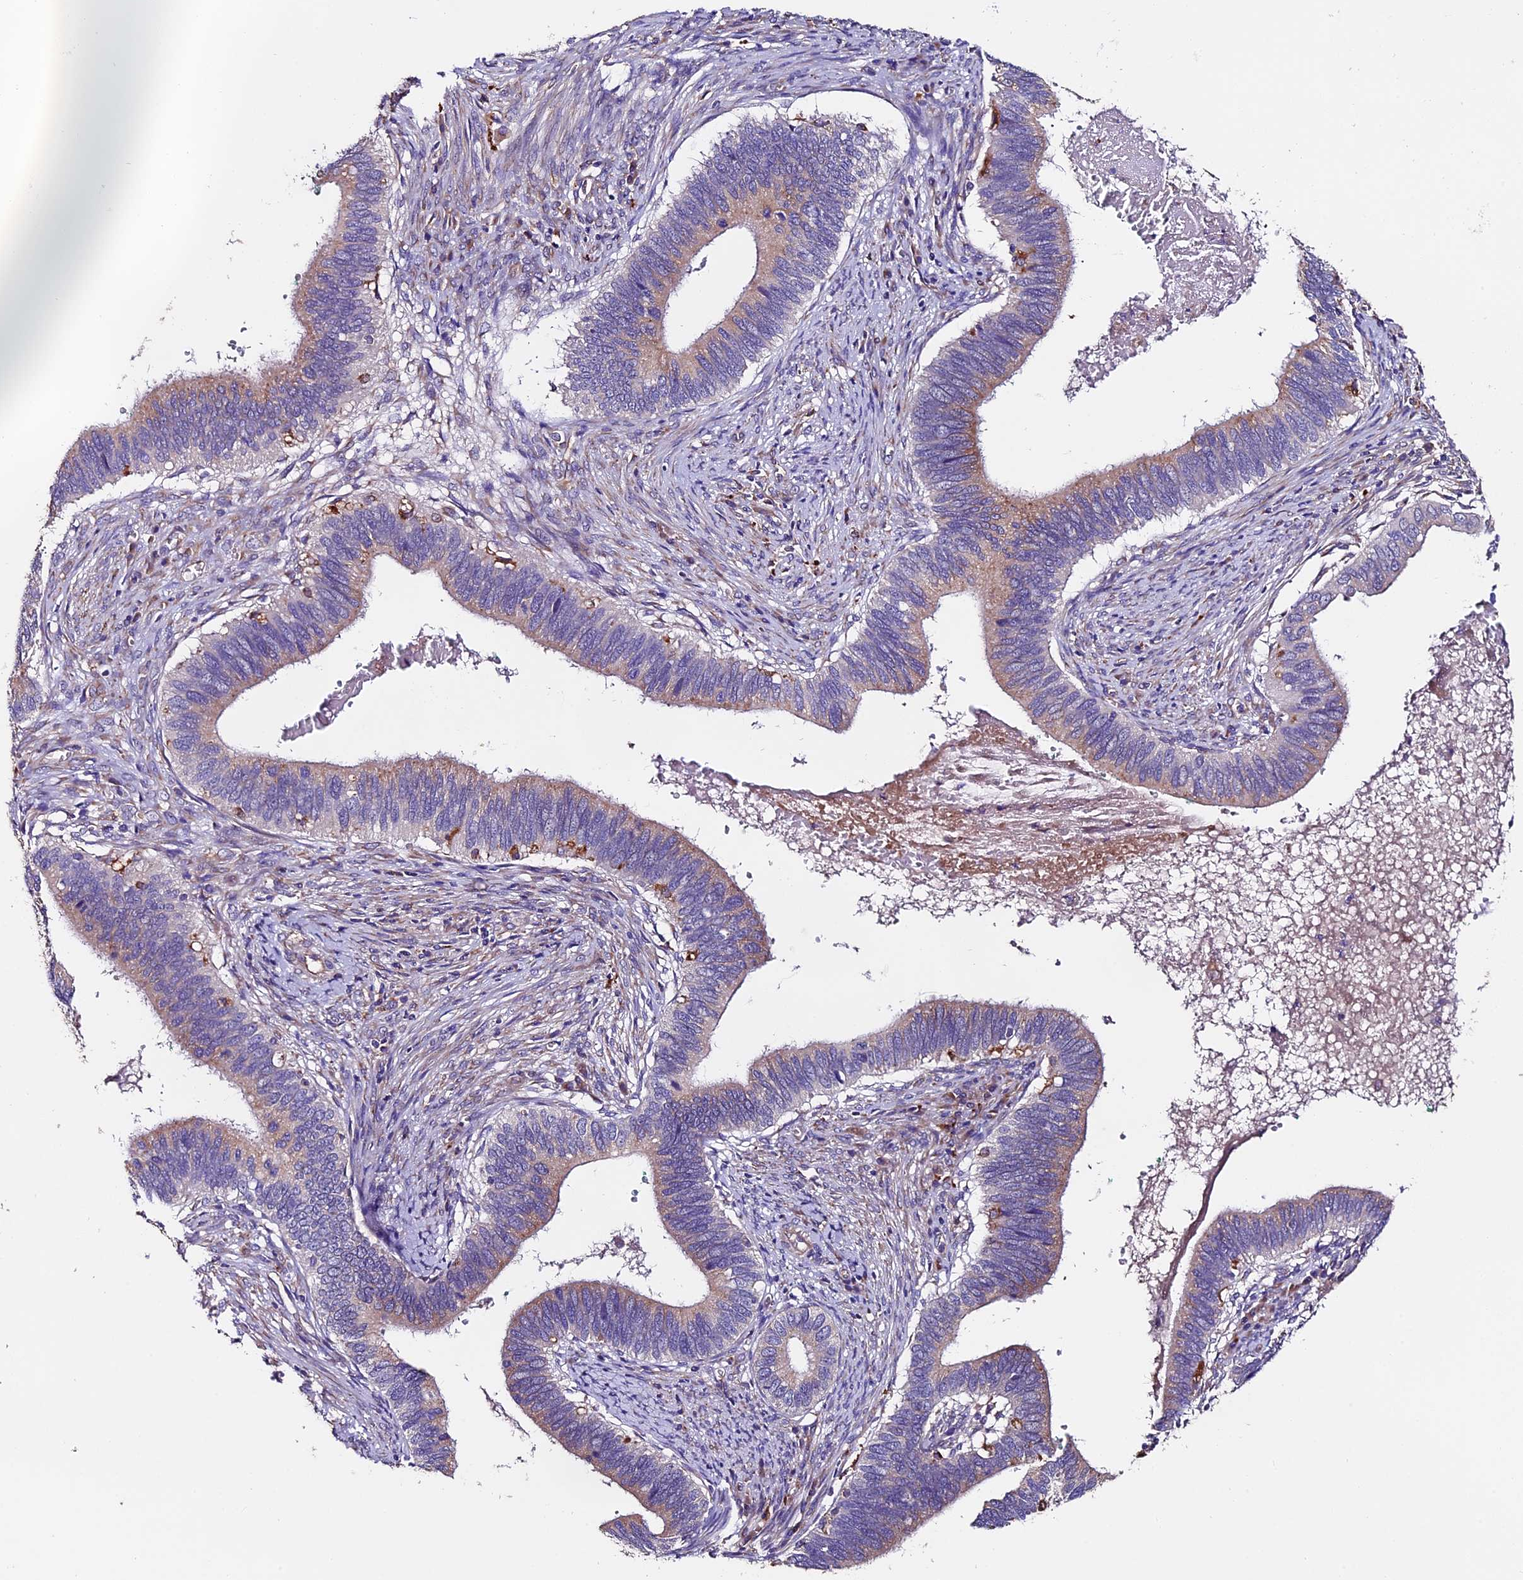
{"staining": {"intensity": "weak", "quantity": ">75%", "location": "cytoplasmic/membranous"}, "tissue": "cervical cancer", "cell_type": "Tumor cells", "image_type": "cancer", "snomed": [{"axis": "morphology", "description": "Adenocarcinoma, NOS"}, {"axis": "topography", "description": "Cervix"}], "caption": "Cervical cancer tissue reveals weak cytoplasmic/membranous positivity in about >75% of tumor cells, visualized by immunohistochemistry. Using DAB (brown) and hematoxylin (blue) stains, captured at high magnification using brightfield microscopy.", "gene": "CLN5", "patient": {"sex": "female", "age": 42}}